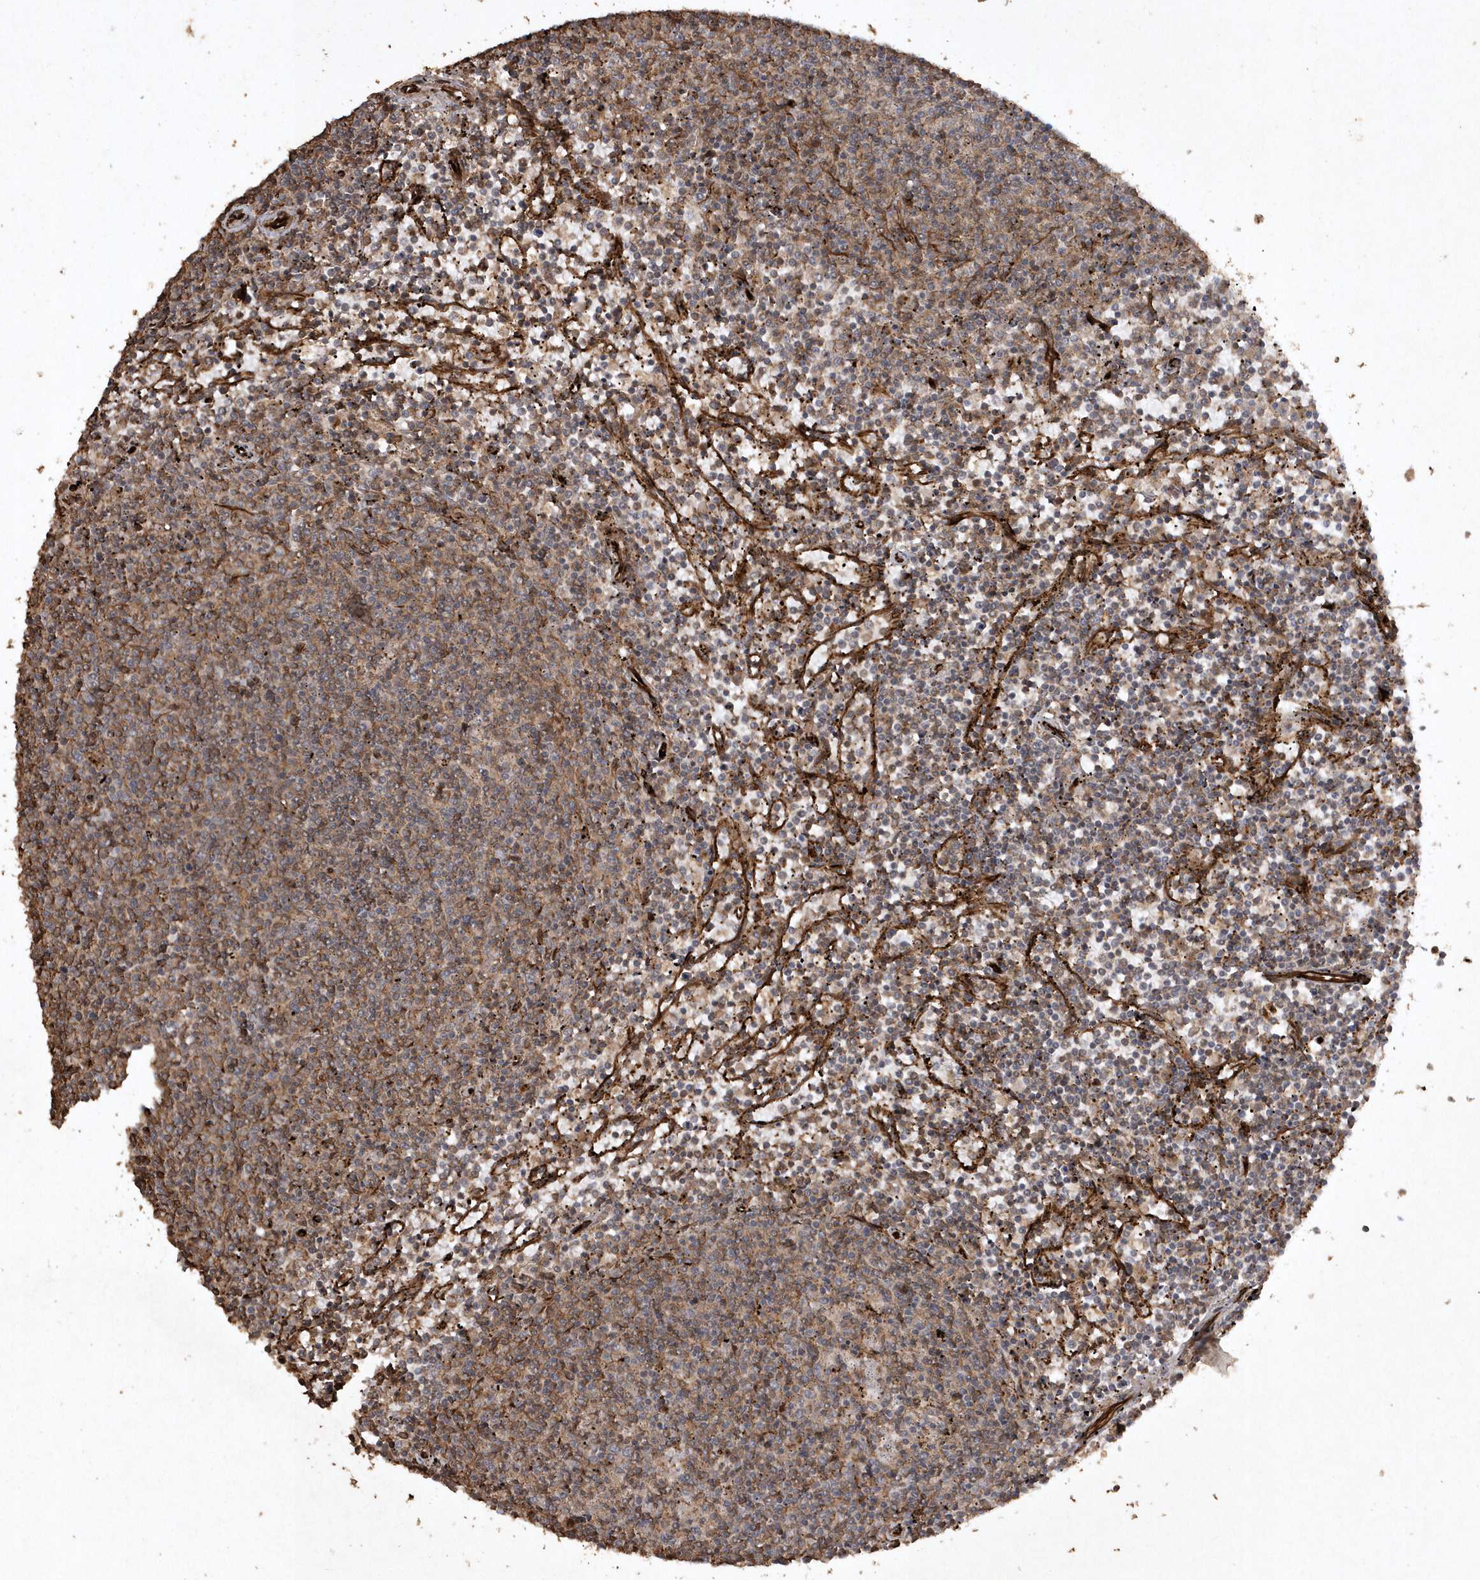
{"staining": {"intensity": "weak", "quantity": "25%-75%", "location": "cytoplasmic/membranous"}, "tissue": "lymphoma", "cell_type": "Tumor cells", "image_type": "cancer", "snomed": [{"axis": "morphology", "description": "Malignant lymphoma, non-Hodgkin's type, Low grade"}, {"axis": "topography", "description": "Spleen"}], "caption": "Brown immunohistochemical staining in low-grade malignant lymphoma, non-Hodgkin's type shows weak cytoplasmic/membranous staining in approximately 25%-75% of tumor cells.", "gene": "AVPI1", "patient": {"sex": "female", "age": 50}}